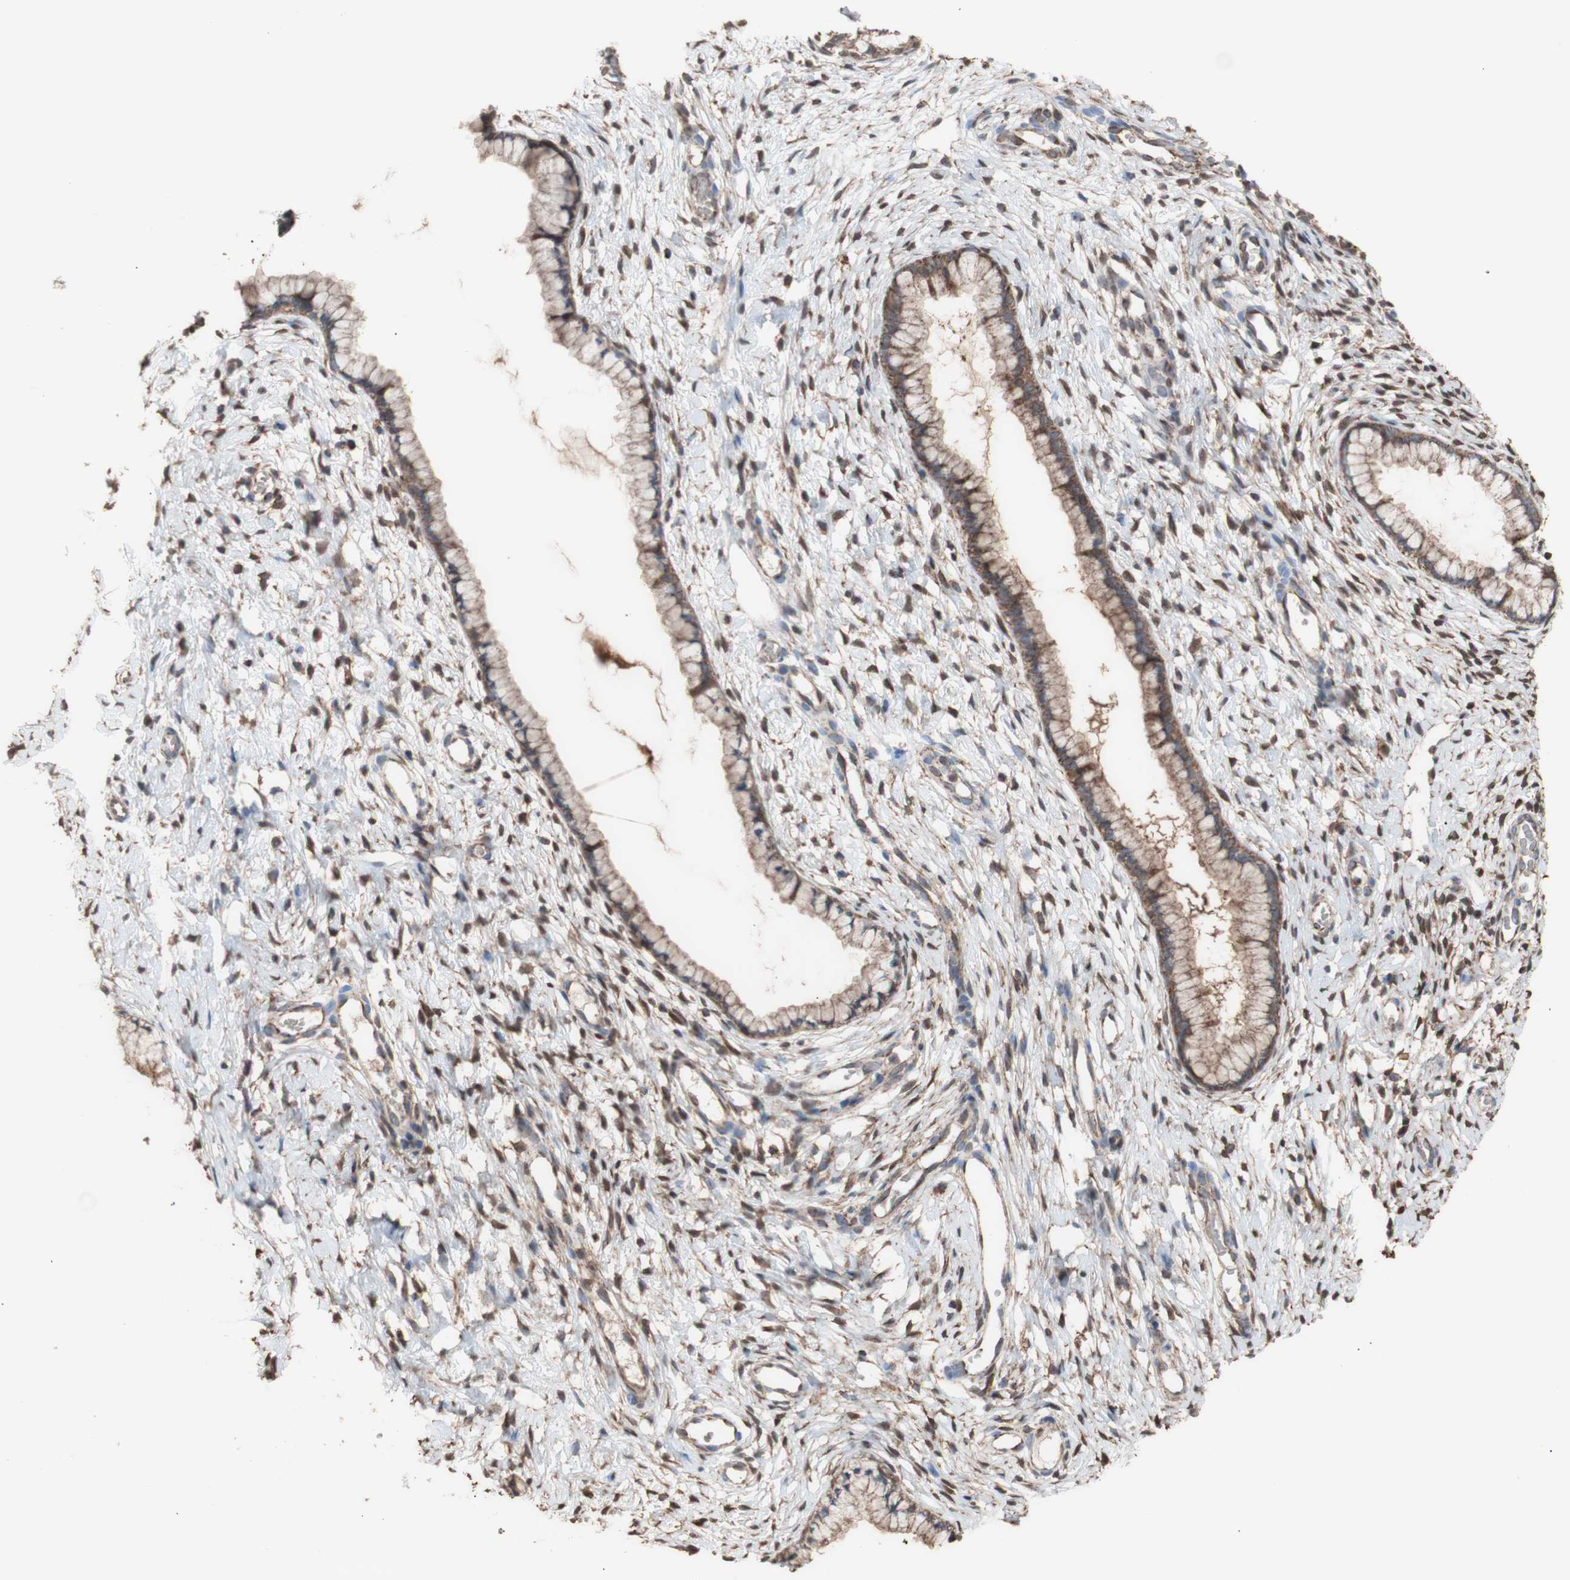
{"staining": {"intensity": "weak", "quantity": ">75%", "location": "cytoplasmic/membranous"}, "tissue": "cervix", "cell_type": "Glandular cells", "image_type": "normal", "snomed": [{"axis": "morphology", "description": "Normal tissue, NOS"}, {"axis": "topography", "description": "Cervix"}], "caption": "Immunohistochemistry of benign human cervix displays low levels of weak cytoplasmic/membranous positivity in approximately >75% of glandular cells.", "gene": "ALDH9A1", "patient": {"sex": "female", "age": 65}}